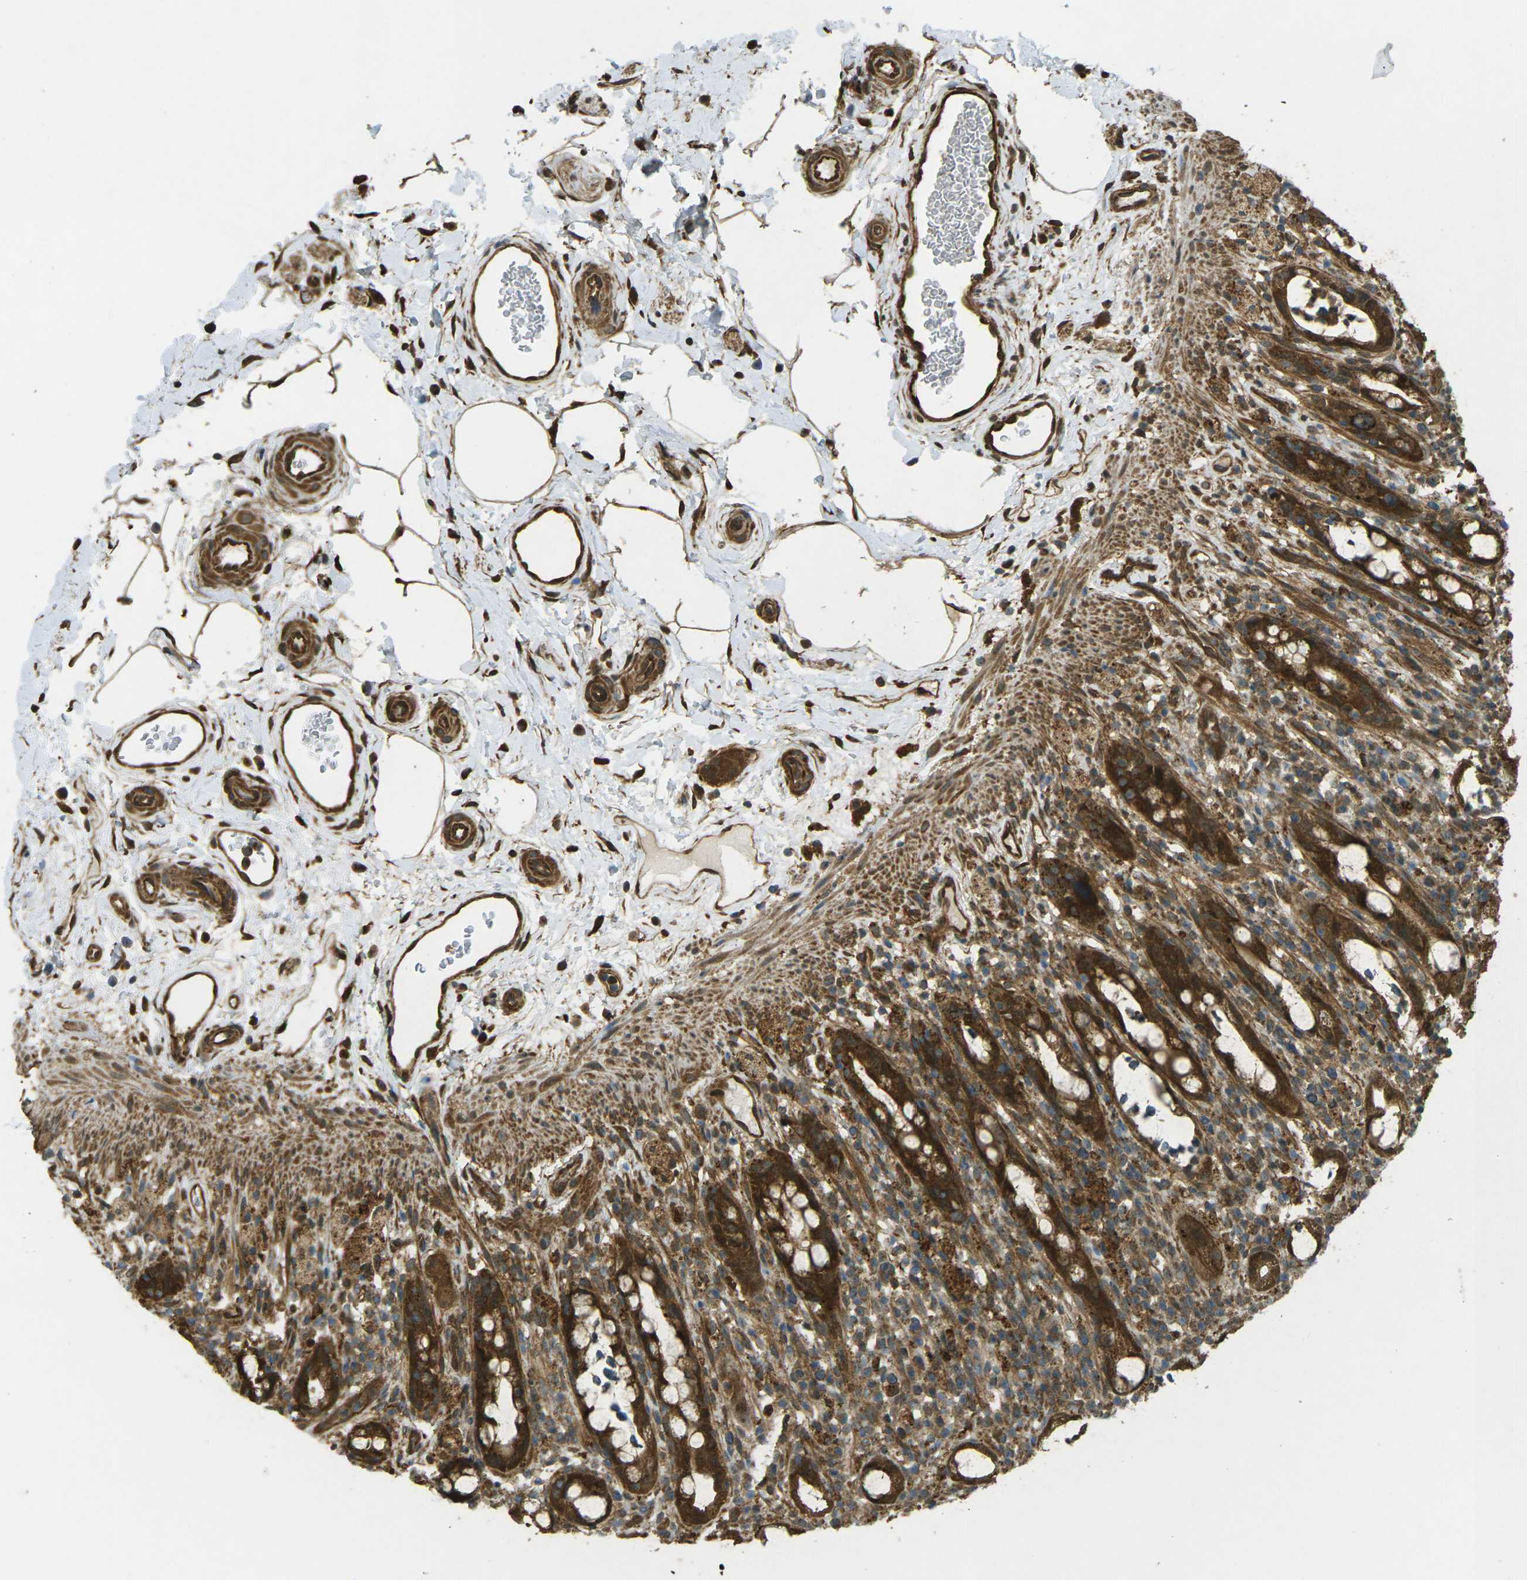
{"staining": {"intensity": "strong", "quantity": ">75%", "location": "cytoplasmic/membranous"}, "tissue": "rectum", "cell_type": "Glandular cells", "image_type": "normal", "snomed": [{"axis": "morphology", "description": "Normal tissue, NOS"}, {"axis": "topography", "description": "Rectum"}], "caption": "Benign rectum demonstrates strong cytoplasmic/membranous positivity in about >75% of glandular cells, visualized by immunohistochemistry. The staining was performed using DAB (3,3'-diaminobenzidine), with brown indicating positive protein expression. Nuclei are stained blue with hematoxylin.", "gene": "CHMP3", "patient": {"sex": "male", "age": 44}}